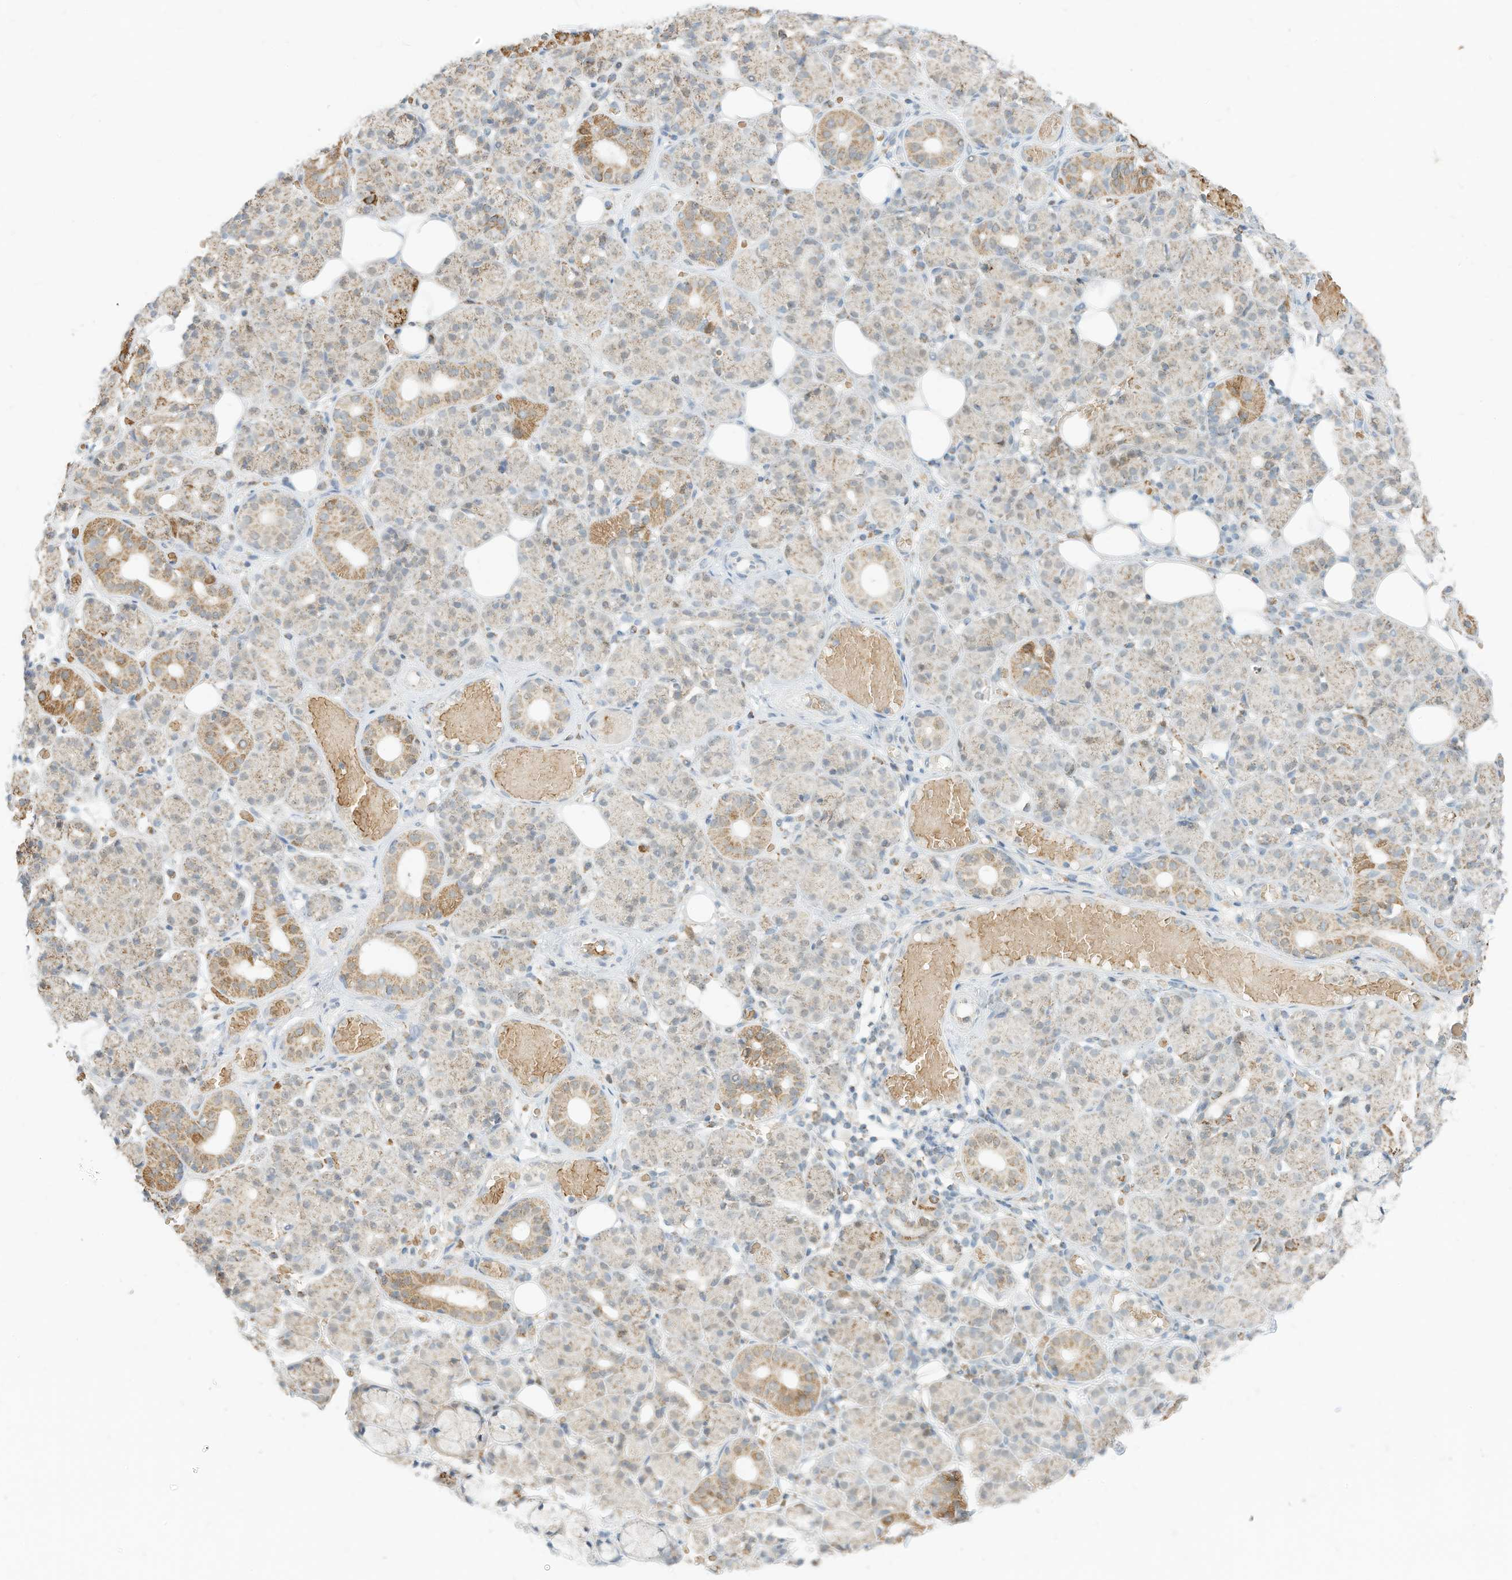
{"staining": {"intensity": "moderate", "quantity": "25%-75%", "location": "cytoplasmic/membranous"}, "tissue": "salivary gland", "cell_type": "Glandular cells", "image_type": "normal", "snomed": [{"axis": "morphology", "description": "Normal tissue, NOS"}, {"axis": "topography", "description": "Salivary gland"}], "caption": "A brown stain labels moderate cytoplasmic/membranous staining of a protein in glandular cells of normal salivary gland. The protein is stained brown, and the nuclei are stained in blue (DAB (3,3'-diaminobenzidine) IHC with brightfield microscopy, high magnification).", "gene": "MTUS2", "patient": {"sex": "male", "age": 63}}